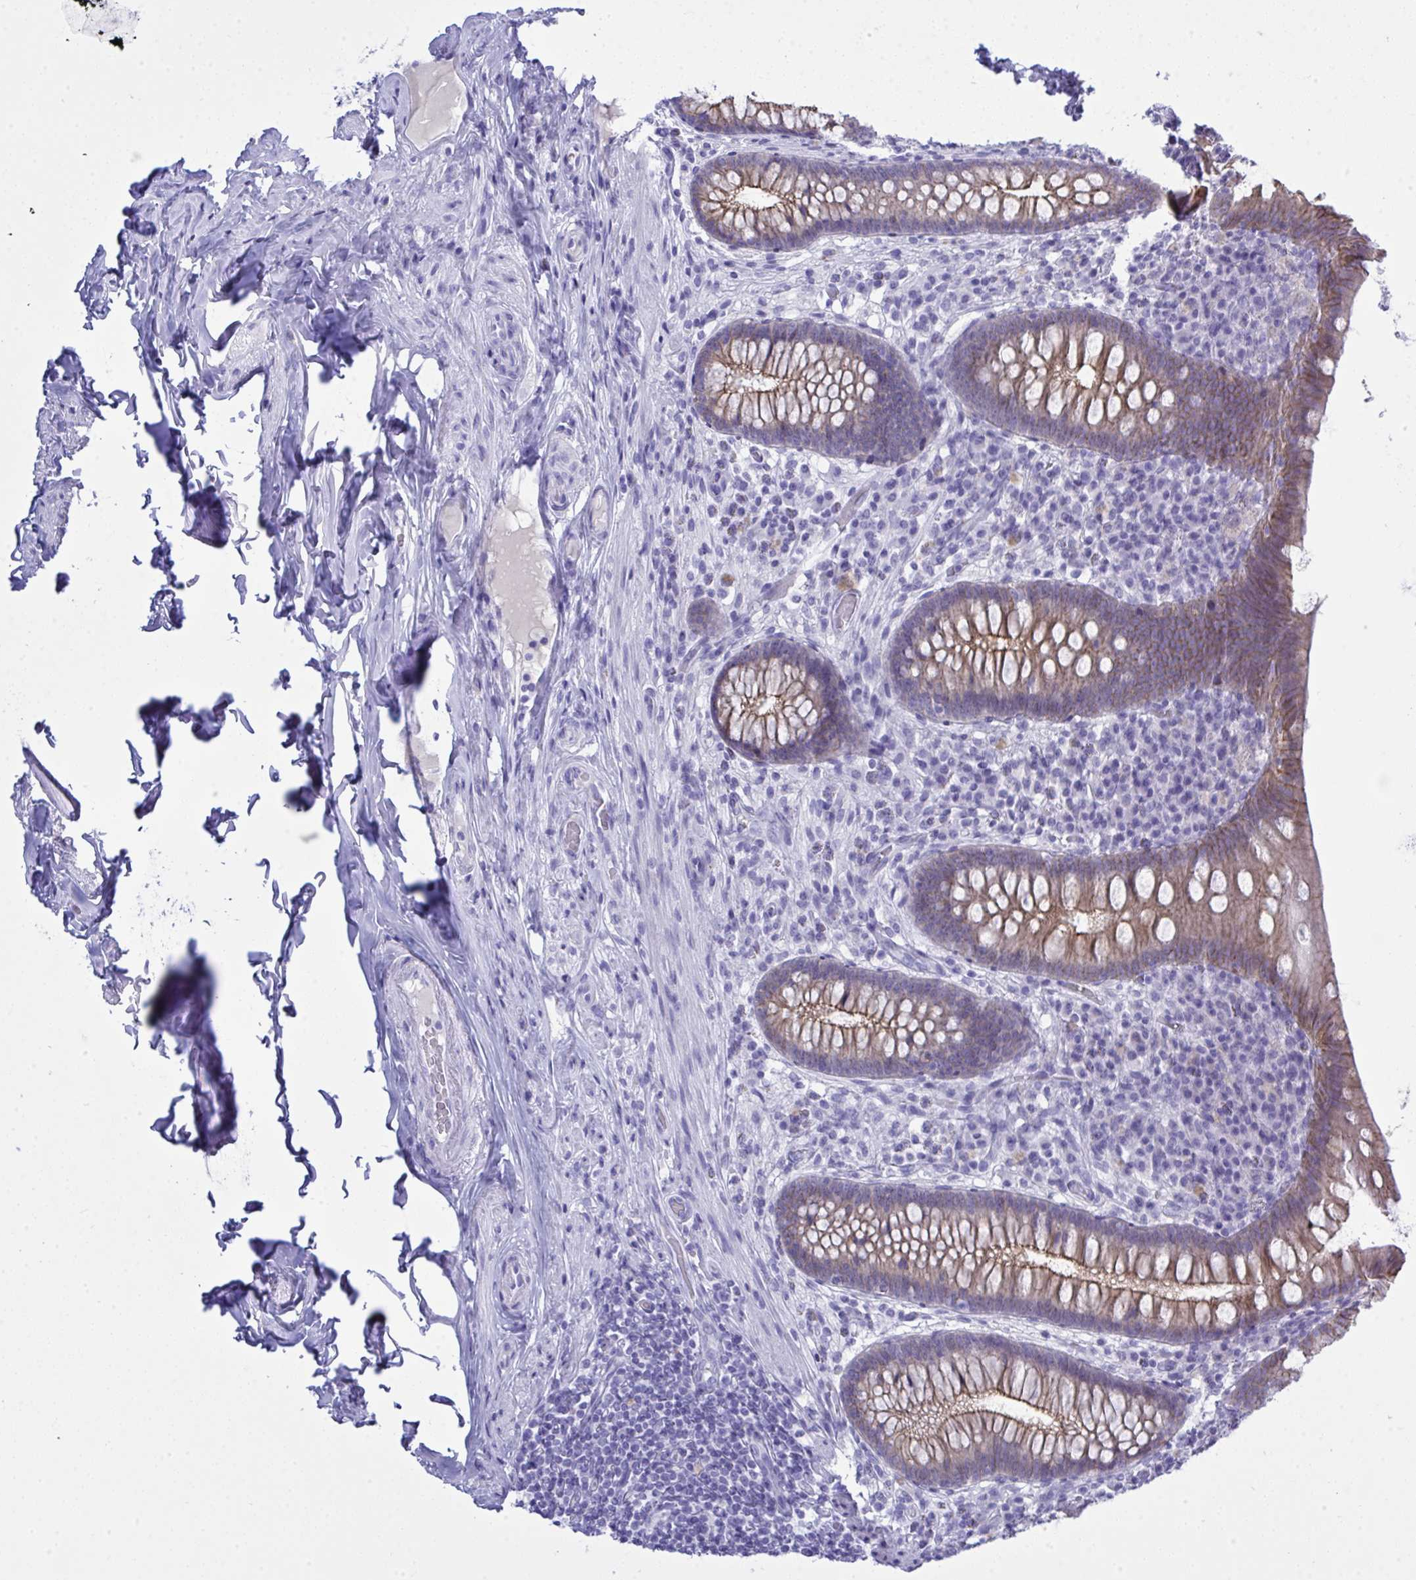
{"staining": {"intensity": "weak", "quantity": ">75%", "location": "cytoplasmic/membranous"}, "tissue": "appendix", "cell_type": "Glandular cells", "image_type": "normal", "snomed": [{"axis": "morphology", "description": "Normal tissue, NOS"}, {"axis": "topography", "description": "Appendix"}], "caption": "Protein staining exhibits weak cytoplasmic/membranous expression in approximately >75% of glandular cells in normal appendix. (brown staining indicates protein expression, while blue staining denotes nuclei).", "gene": "GLB1L2", "patient": {"sex": "male", "age": 71}}